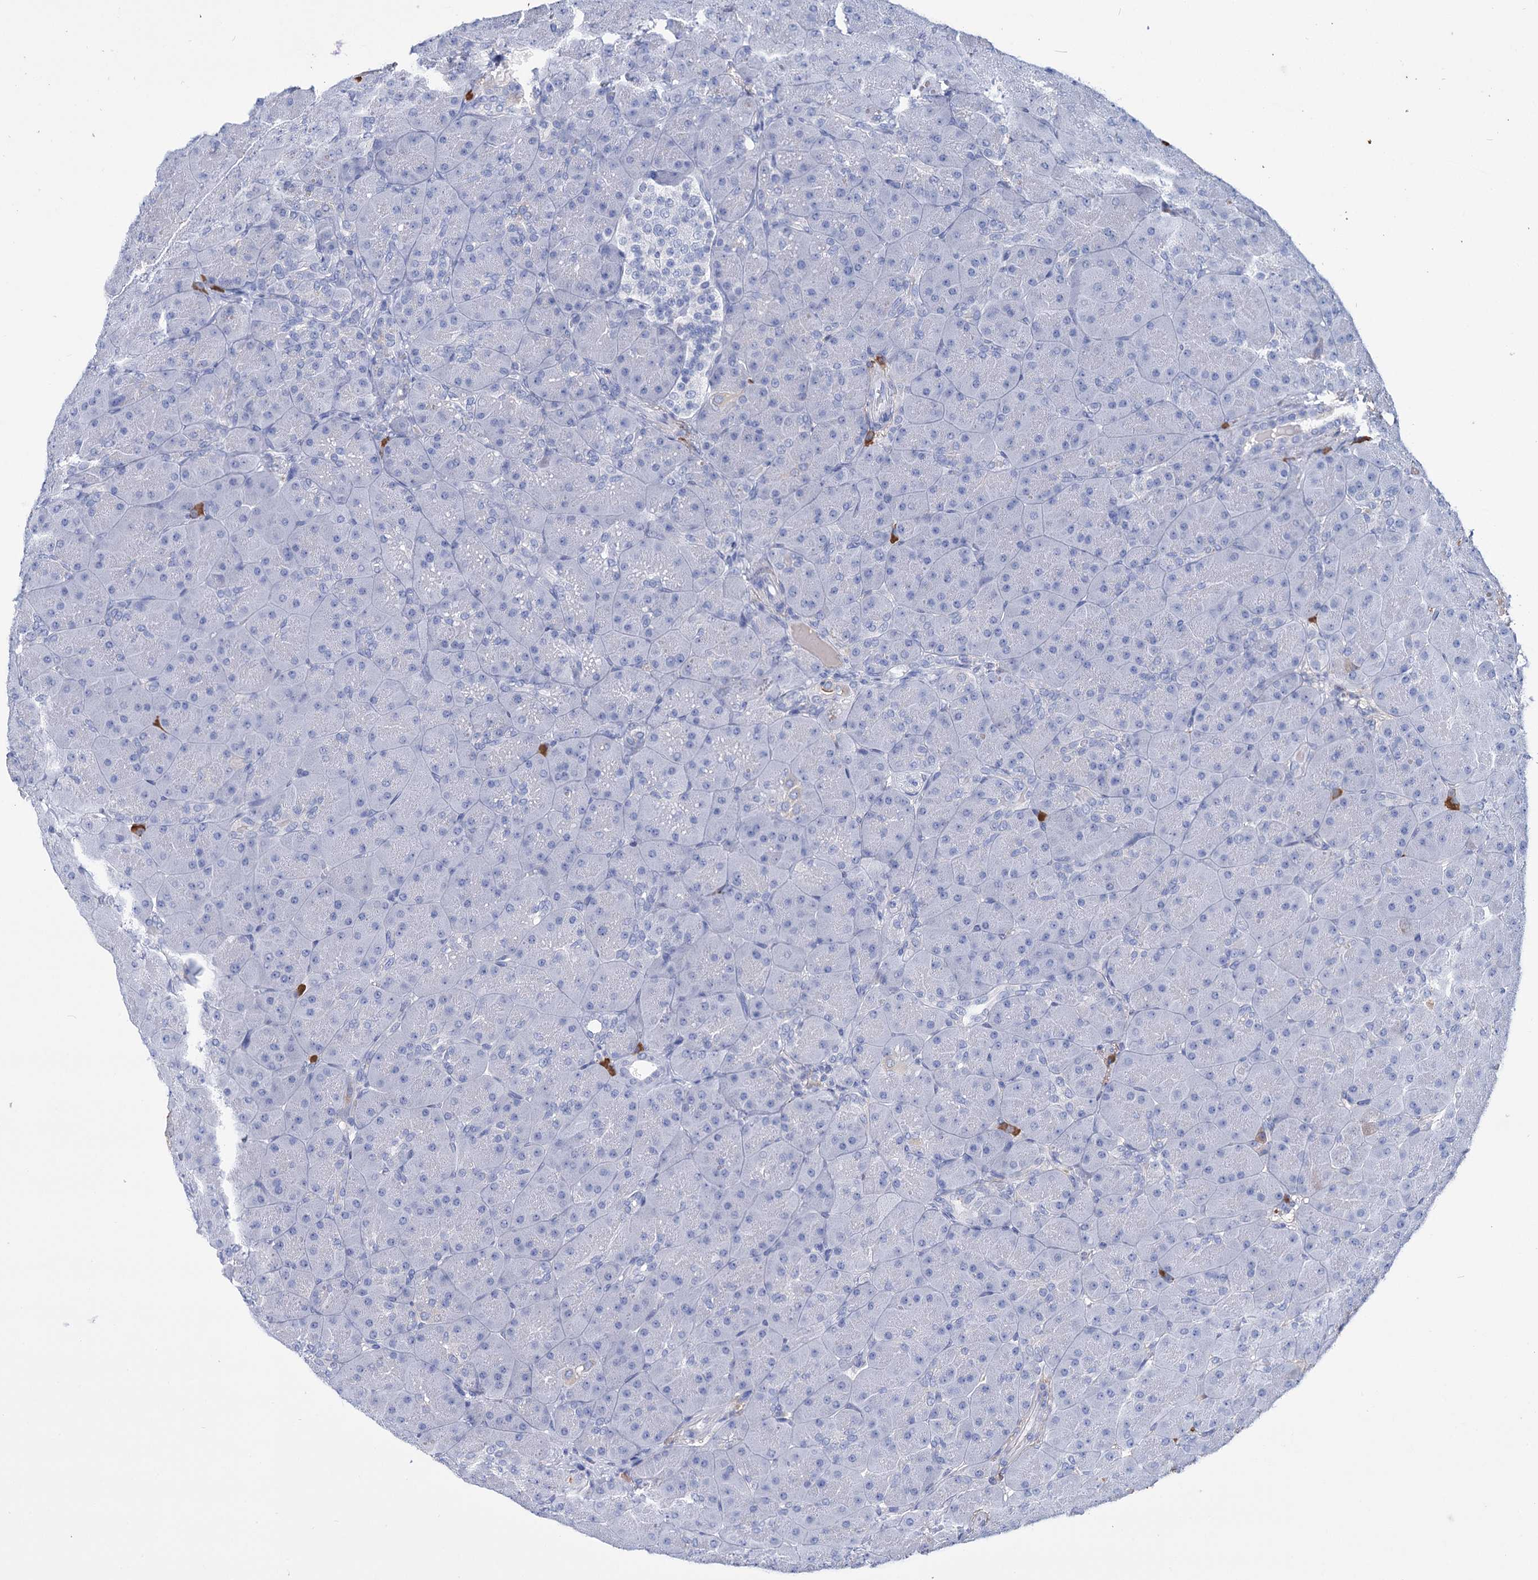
{"staining": {"intensity": "negative", "quantity": "none", "location": "none"}, "tissue": "pancreas", "cell_type": "Exocrine glandular cells", "image_type": "normal", "snomed": [{"axis": "morphology", "description": "Normal tissue, NOS"}, {"axis": "topography", "description": "Pancreas"}], "caption": "DAB immunohistochemical staining of benign pancreas shows no significant expression in exocrine glandular cells. (DAB (3,3'-diaminobenzidine) immunohistochemistry, high magnification).", "gene": "FBXW12", "patient": {"sex": "male", "age": 66}}